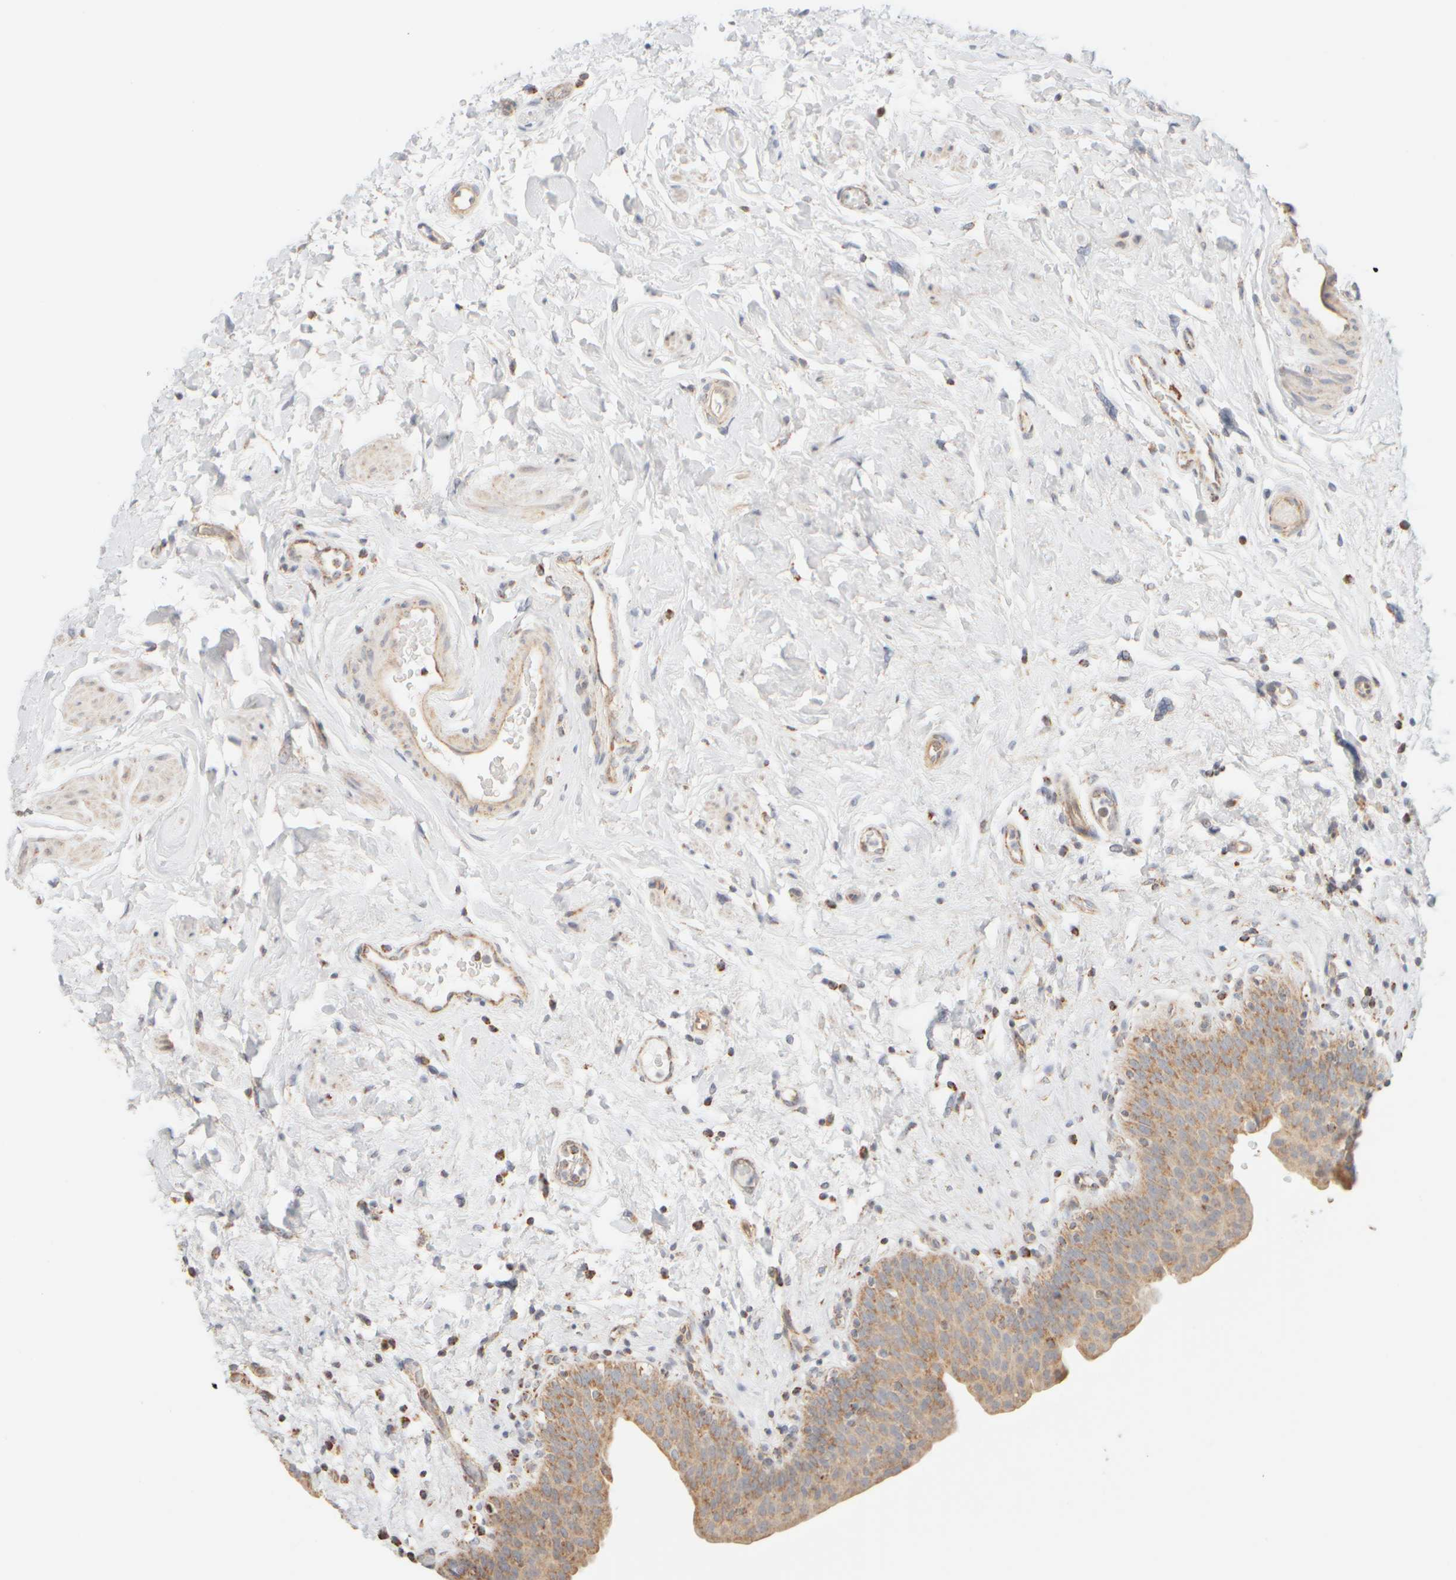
{"staining": {"intensity": "moderate", "quantity": ">75%", "location": "cytoplasmic/membranous"}, "tissue": "urinary bladder", "cell_type": "Urothelial cells", "image_type": "normal", "snomed": [{"axis": "morphology", "description": "Normal tissue, NOS"}, {"axis": "topography", "description": "Urinary bladder"}], "caption": "Moderate cytoplasmic/membranous protein positivity is seen in approximately >75% of urothelial cells in urinary bladder.", "gene": "APBB2", "patient": {"sex": "male", "age": 83}}